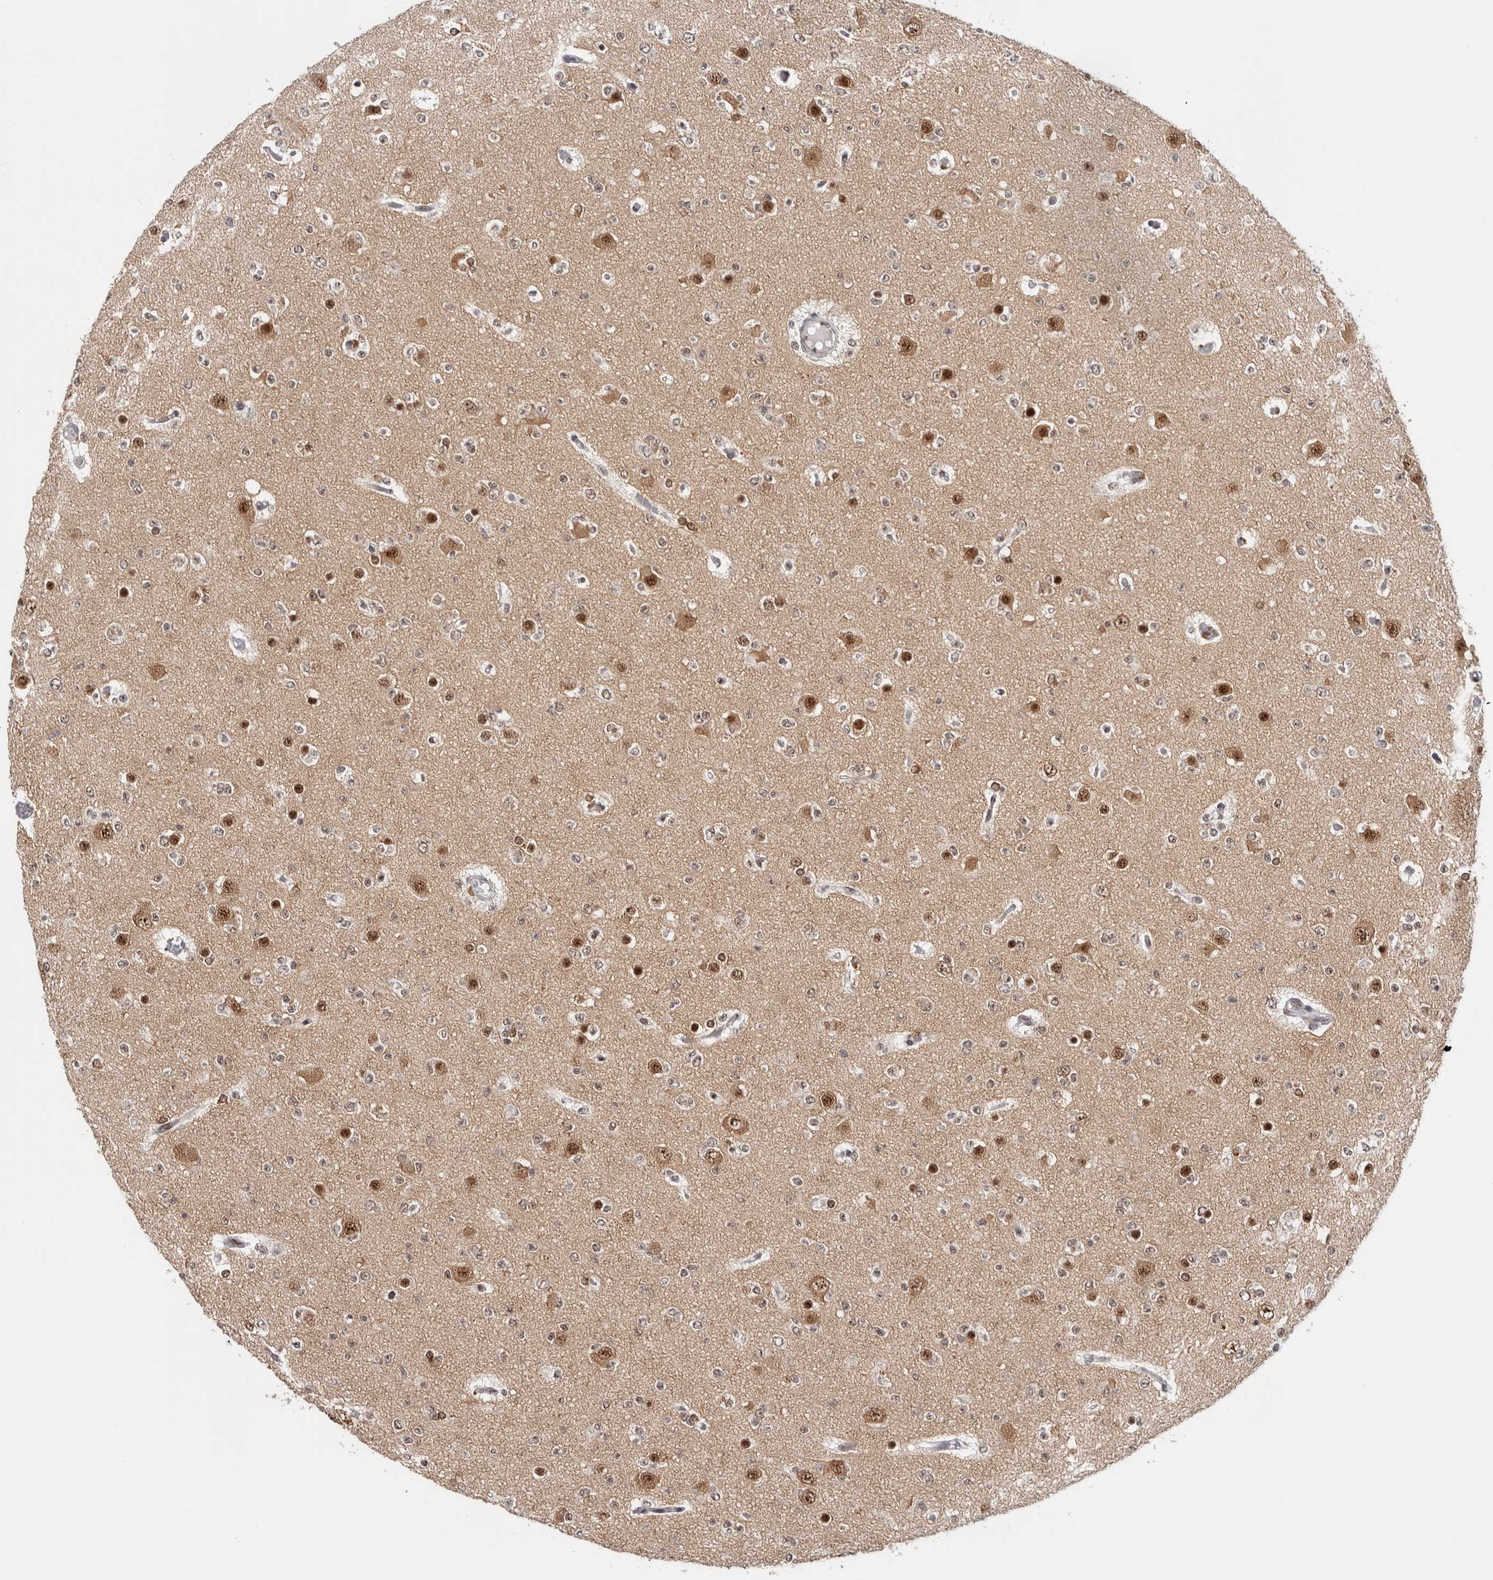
{"staining": {"intensity": "moderate", "quantity": "25%-75%", "location": "nuclear"}, "tissue": "glioma", "cell_type": "Tumor cells", "image_type": "cancer", "snomed": [{"axis": "morphology", "description": "Glioma, malignant, Low grade"}, {"axis": "topography", "description": "Brain"}], "caption": "A brown stain labels moderate nuclear staining of a protein in human glioma tumor cells.", "gene": "MKNK1", "patient": {"sex": "female", "age": 22}}